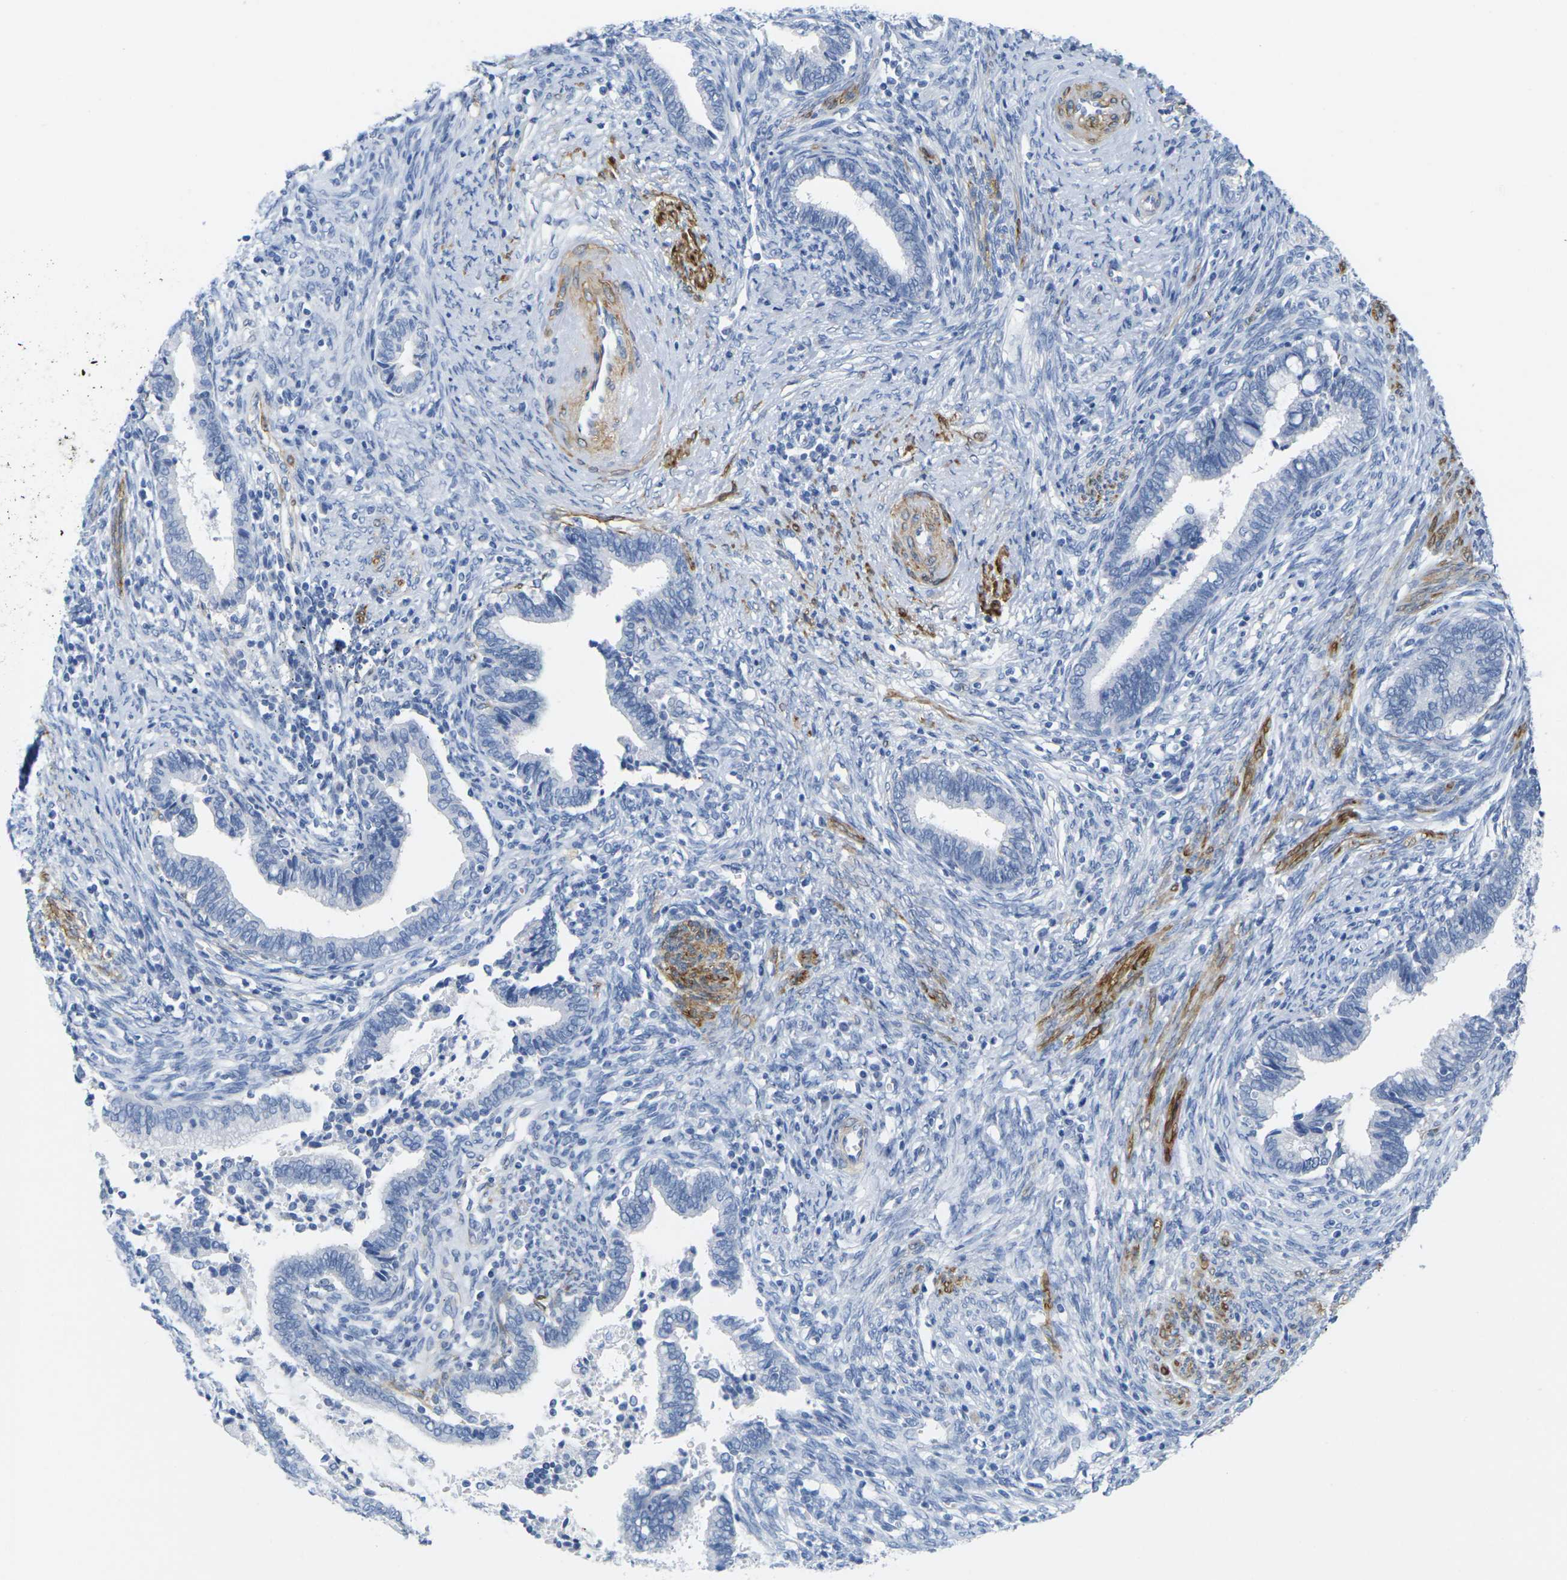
{"staining": {"intensity": "negative", "quantity": "none", "location": "none"}, "tissue": "cervical cancer", "cell_type": "Tumor cells", "image_type": "cancer", "snomed": [{"axis": "morphology", "description": "Adenocarcinoma, NOS"}, {"axis": "topography", "description": "Cervix"}], "caption": "Cervical adenocarcinoma was stained to show a protein in brown. There is no significant expression in tumor cells.", "gene": "CNN1", "patient": {"sex": "female", "age": 44}}